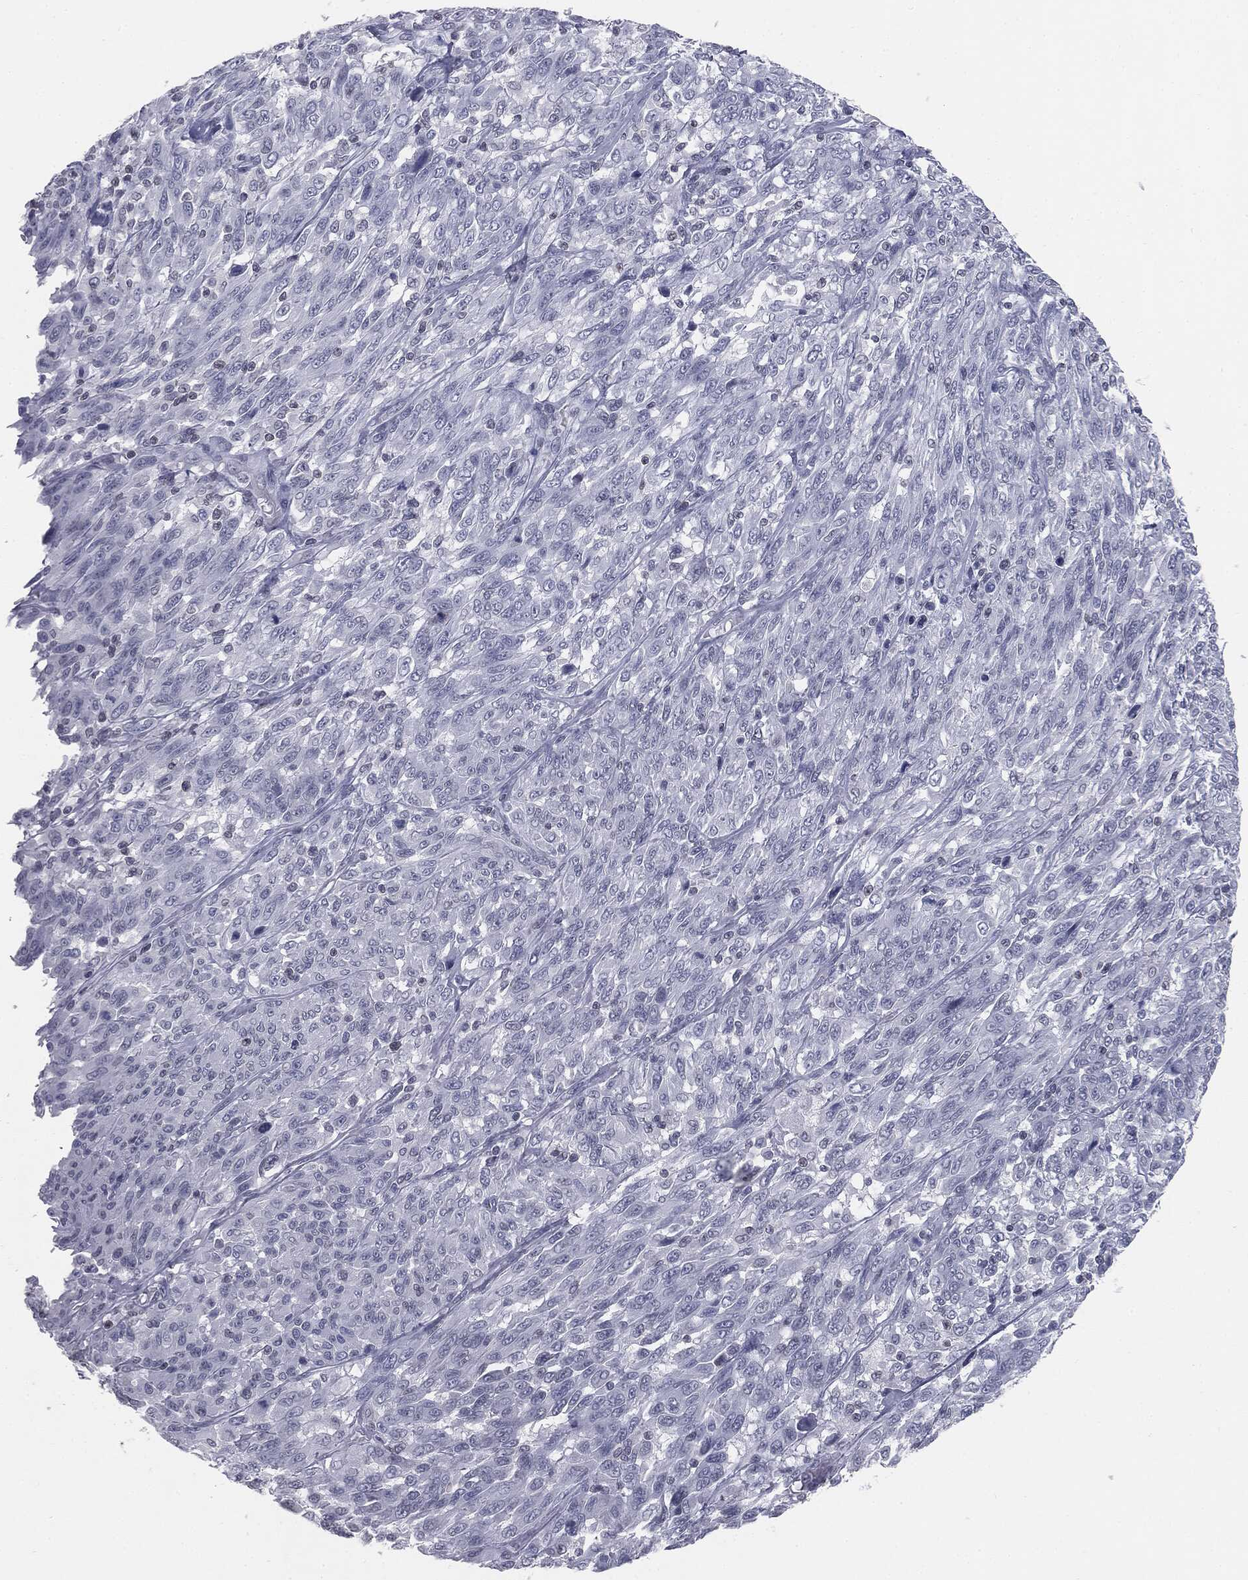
{"staining": {"intensity": "negative", "quantity": "none", "location": "none"}, "tissue": "melanoma", "cell_type": "Tumor cells", "image_type": "cancer", "snomed": [{"axis": "morphology", "description": "Malignant melanoma, NOS"}, {"axis": "topography", "description": "Skin"}], "caption": "The photomicrograph displays no staining of tumor cells in melanoma.", "gene": "ALDOB", "patient": {"sex": "female", "age": 91}}